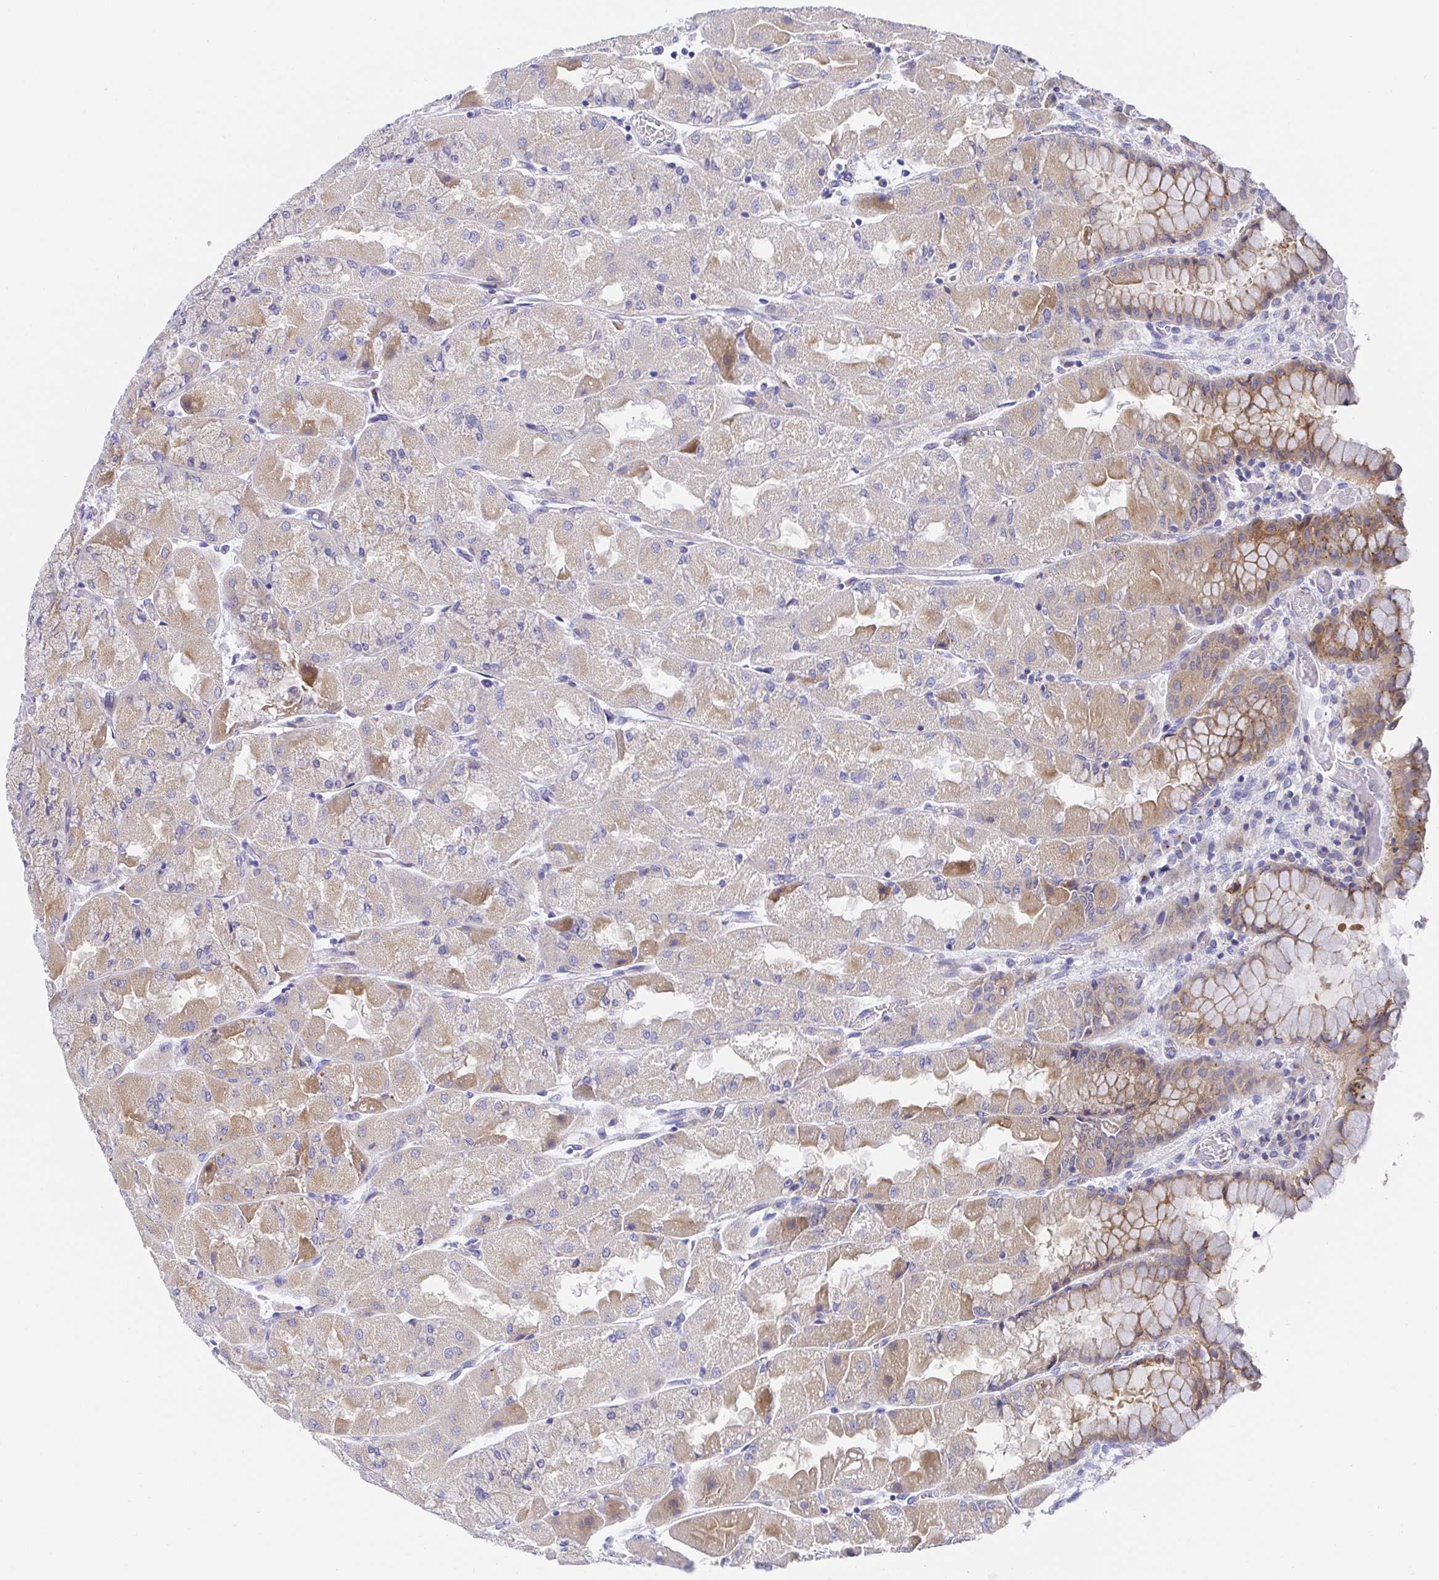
{"staining": {"intensity": "moderate", "quantity": "25%-75%", "location": "cytoplasmic/membranous"}, "tissue": "stomach", "cell_type": "Glandular cells", "image_type": "normal", "snomed": [{"axis": "morphology", "description": "Normal tissue, NOS"}, {"axis": "topography", "description": "Stomach"}], "caption": "Immunohistochemical staining of unremarkable human stomach exhibits moderate cytoplasmic/membranous protein expression in approximately 25%-75% of glandular cells.", "gene": "GOLGA1", "patient": {"sex": "female", "age": 61}}